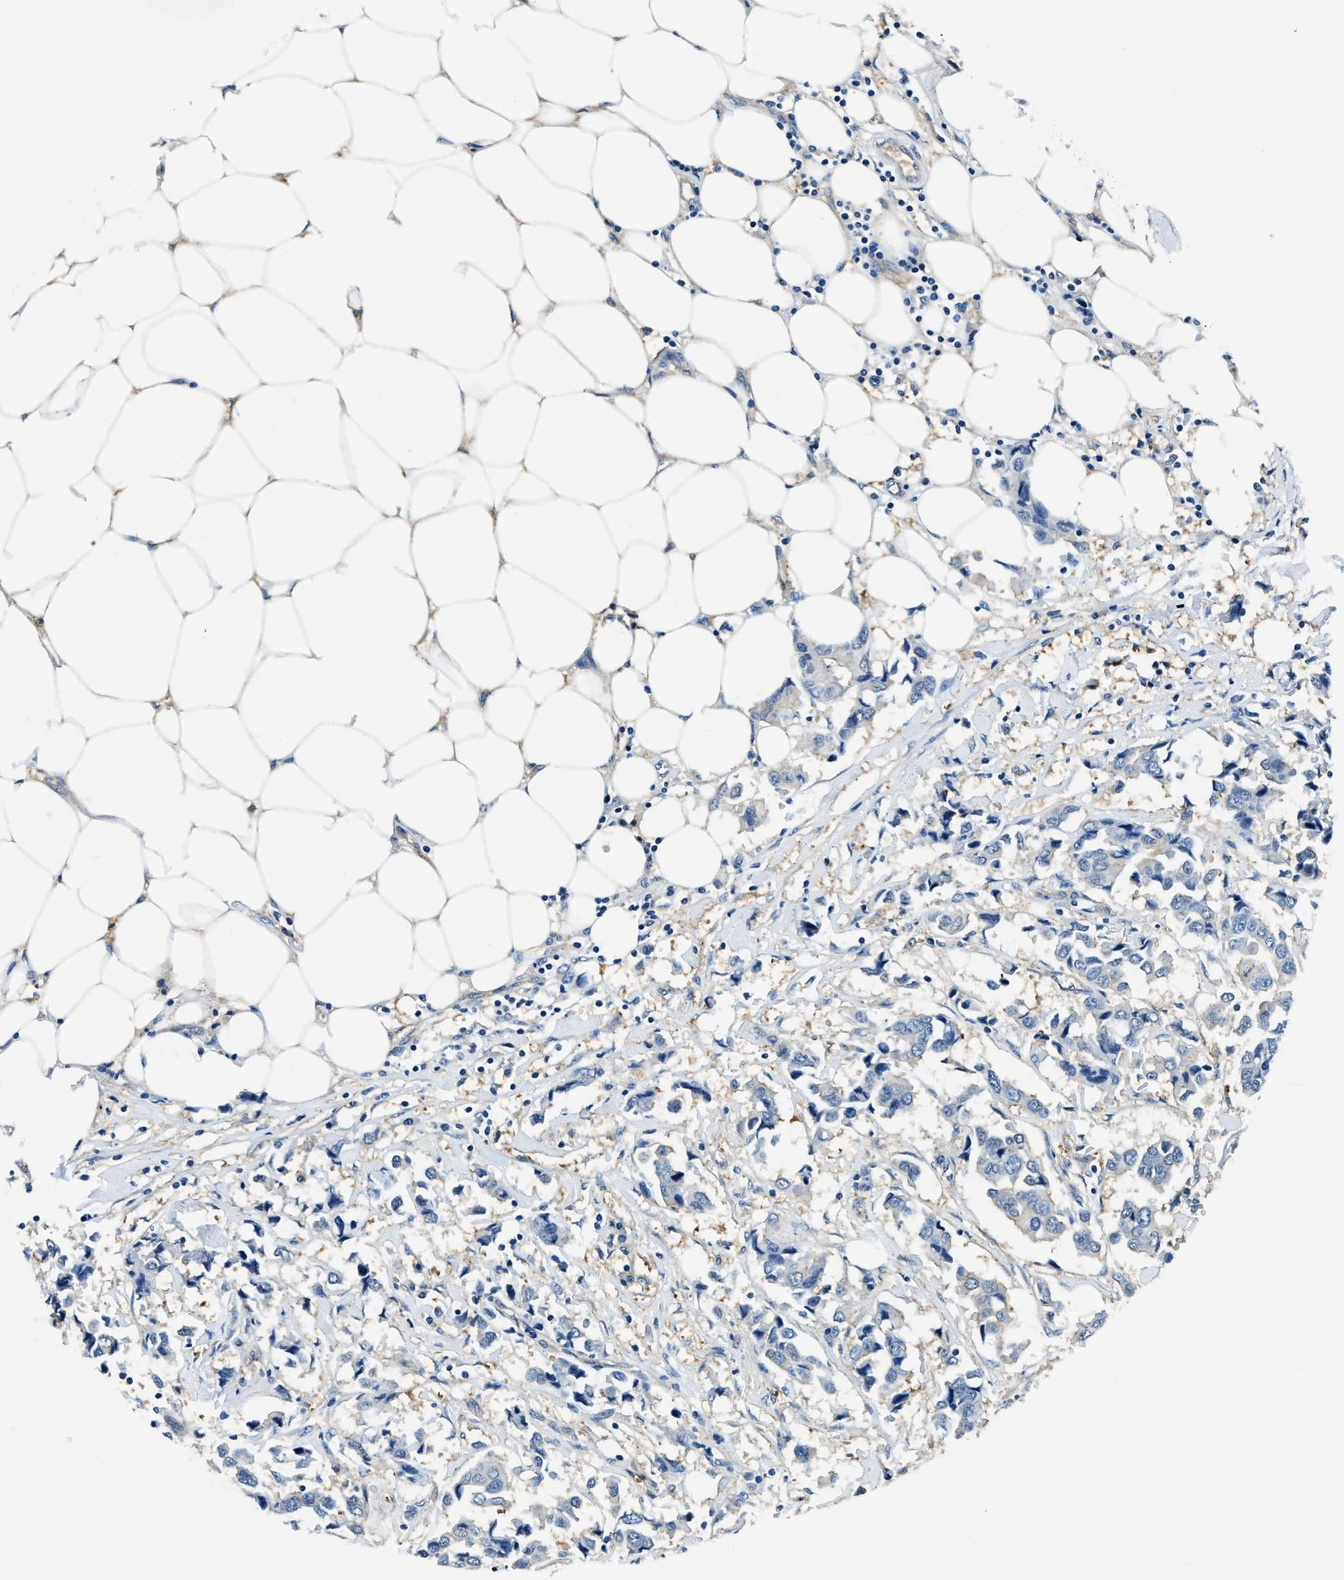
{"staining": {"intensity": "negative", "quantity": "none", "location": "none"}, "tissue": "breast cancer", "cell_type": "Tumor cells", "image_type": "cancer", "snomed": [{"axis": "morphology", "description": "Duct carcinoma"}, {"axis": "topography", "description": "Breast"}], "caption": "The immunohistochemistry micrograph has no significant positivity in tumor cells of breast cancer tissue. Nuclei are stained in blue.", "gene": "TWF1", "patient": {"sex": "female", "age": 80}}